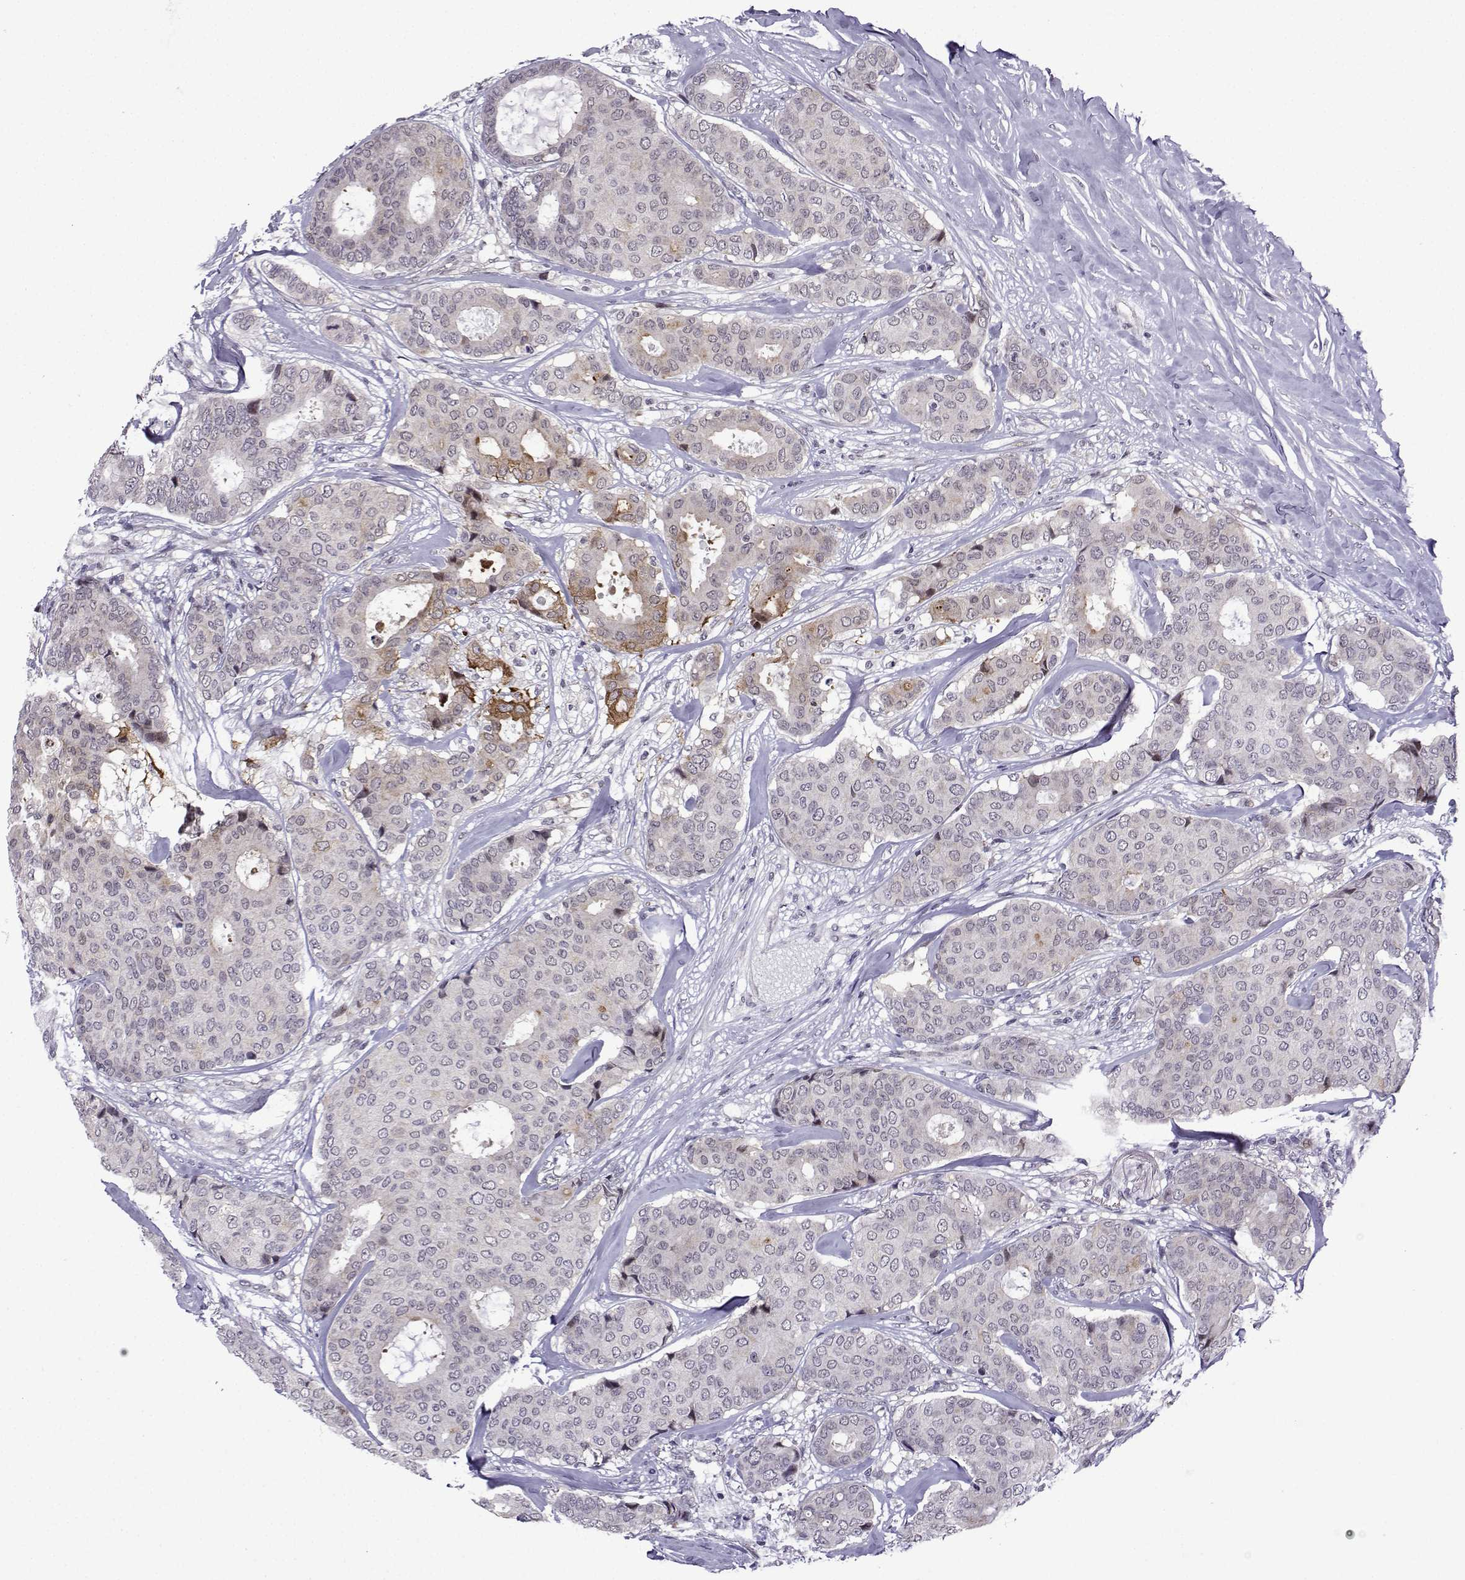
{"staining": {"intensity": "weak", "quantity": "<25%", "location": "cytoplasmic/membranous"}, "tissue": "breast cancer", "cell_type": "Tumor cells", "image_type": "cancer", "snomed": [{"axis": "morphology", "description": "Duct carcinoma"}, {"axis": "topography", "description": "Breast"}], "caption": "Breast cancer was stained to show a protein in brown. There is no significant positivity in tumor cells.", "gene": "FGF3", "patient": {"sex": "female", "age": 75}}